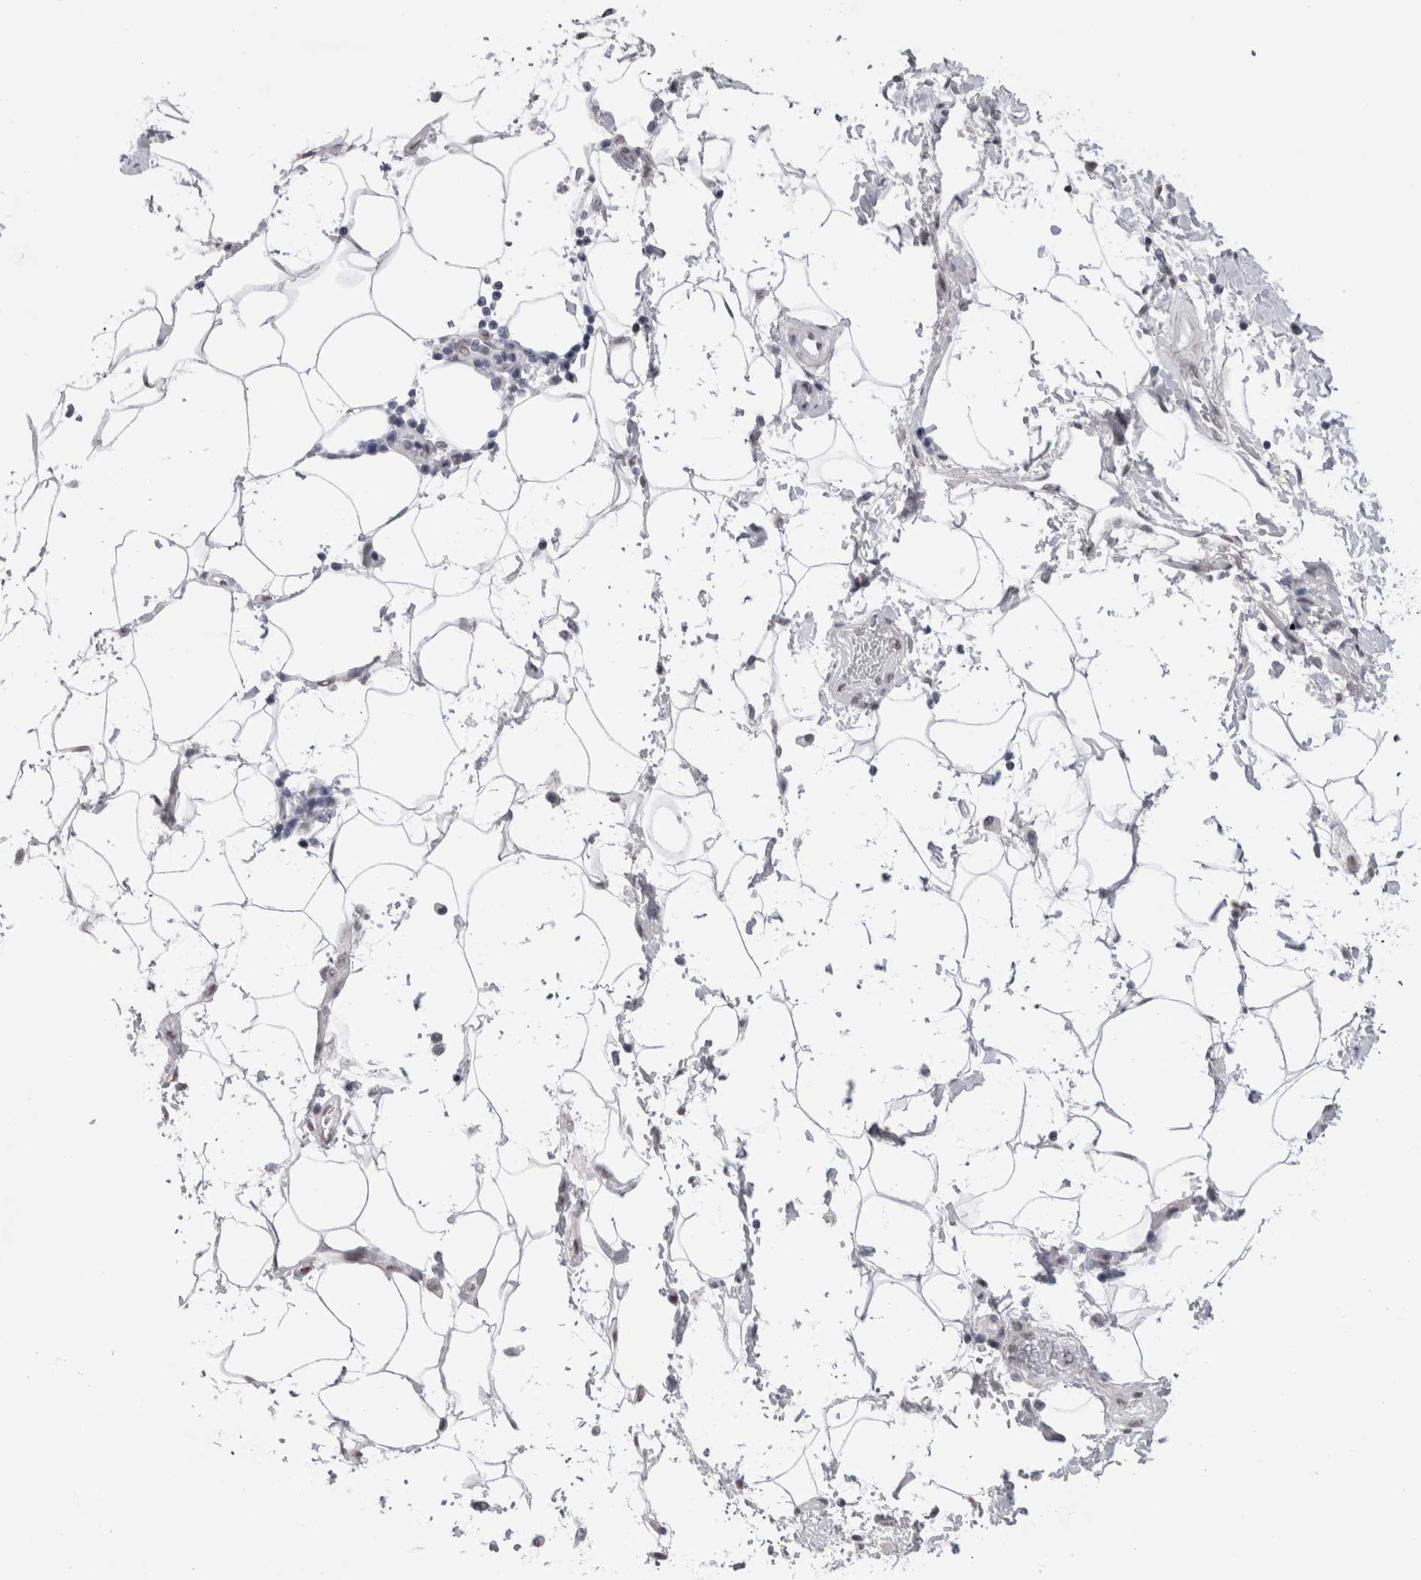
{"staining": {"intensity": "negative", "quantity": "none", "location": "none"}, "tissue": "pancreatic cancer", "cell_type": "Tumor cells", "image_type": "cancer", "snomed": [{"axis": "morphology", "description": "Normal tissue, NOS"}, {"axis": "morphology", "description": "Adenocarcinoma, NOS"}, {"axis": "topography", "description": "Pancreas"}], "caption": "DAB immunohistochemical staining of pancreatic cancer shows no significant expression in tumor cells. (DAB (3,3'-diaminobenzidine) immunohistochemistry visualized using brightfield microscopy, high magnification).", "gene": "API5", "patient": {"sex": "female", "age": 71}}